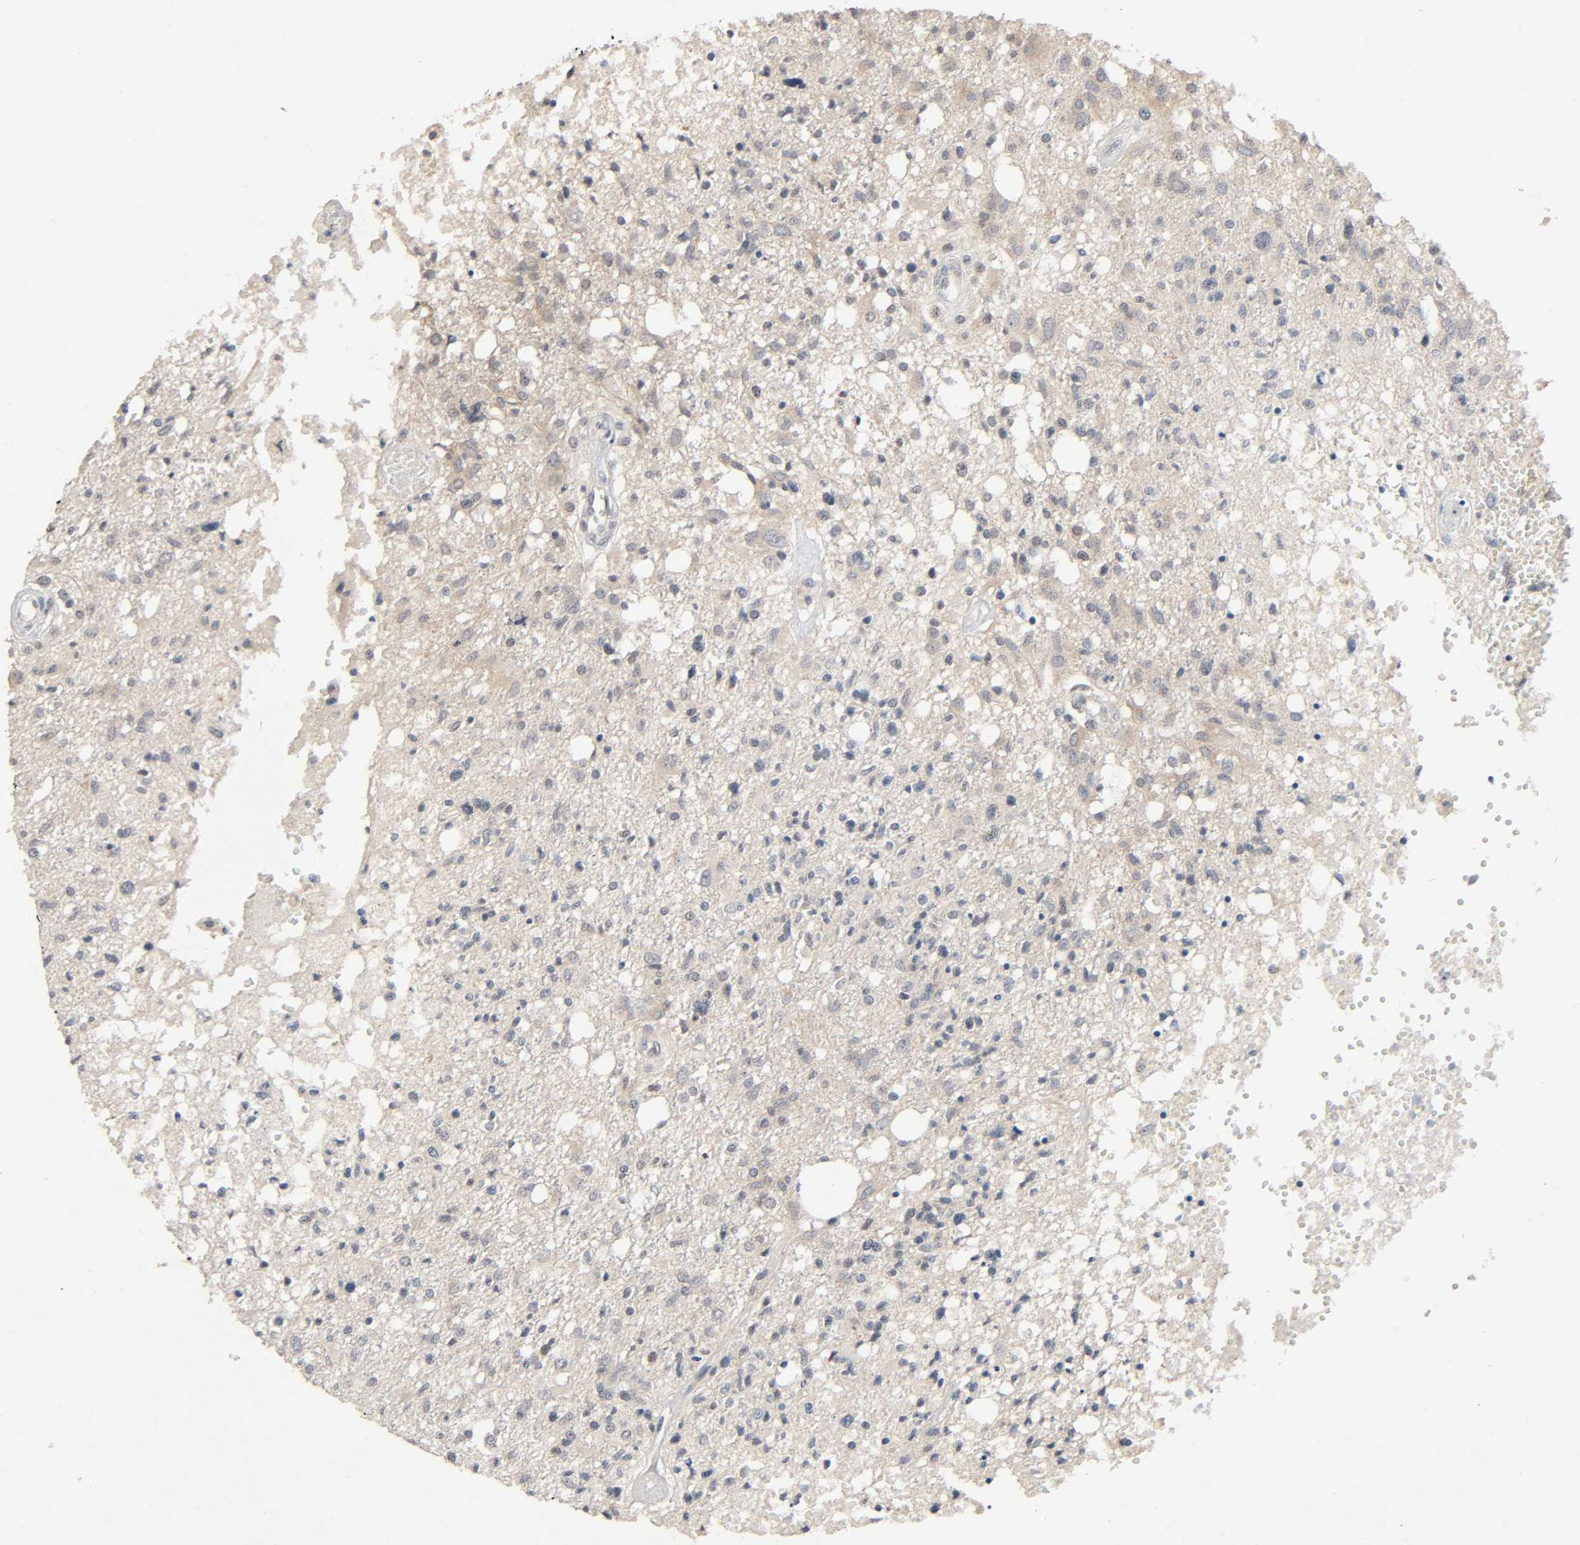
{"staining": {"intensity": "moderate", "quantity": "<25%", "location": "cytoplasmic/membranous"}, "tissue": "glioma", "cell_type": "Tumor cells", "image_type": "cancer", "snomed": [{"axis": "morphology", "description": "Glioma, malignant, High grade"}, {"axis": "topography", "description": "Cerebral cortex"}], "caption": "This is a photomicrograph of immunohistochemistry (IHC) staining of malignant glioma (high-grade), which shows moderate staining in the cytoplasmic/membranous of tumor cells.", "gene": "MAPKAPK5", "patient": {"sex": "male", "age": 76}}